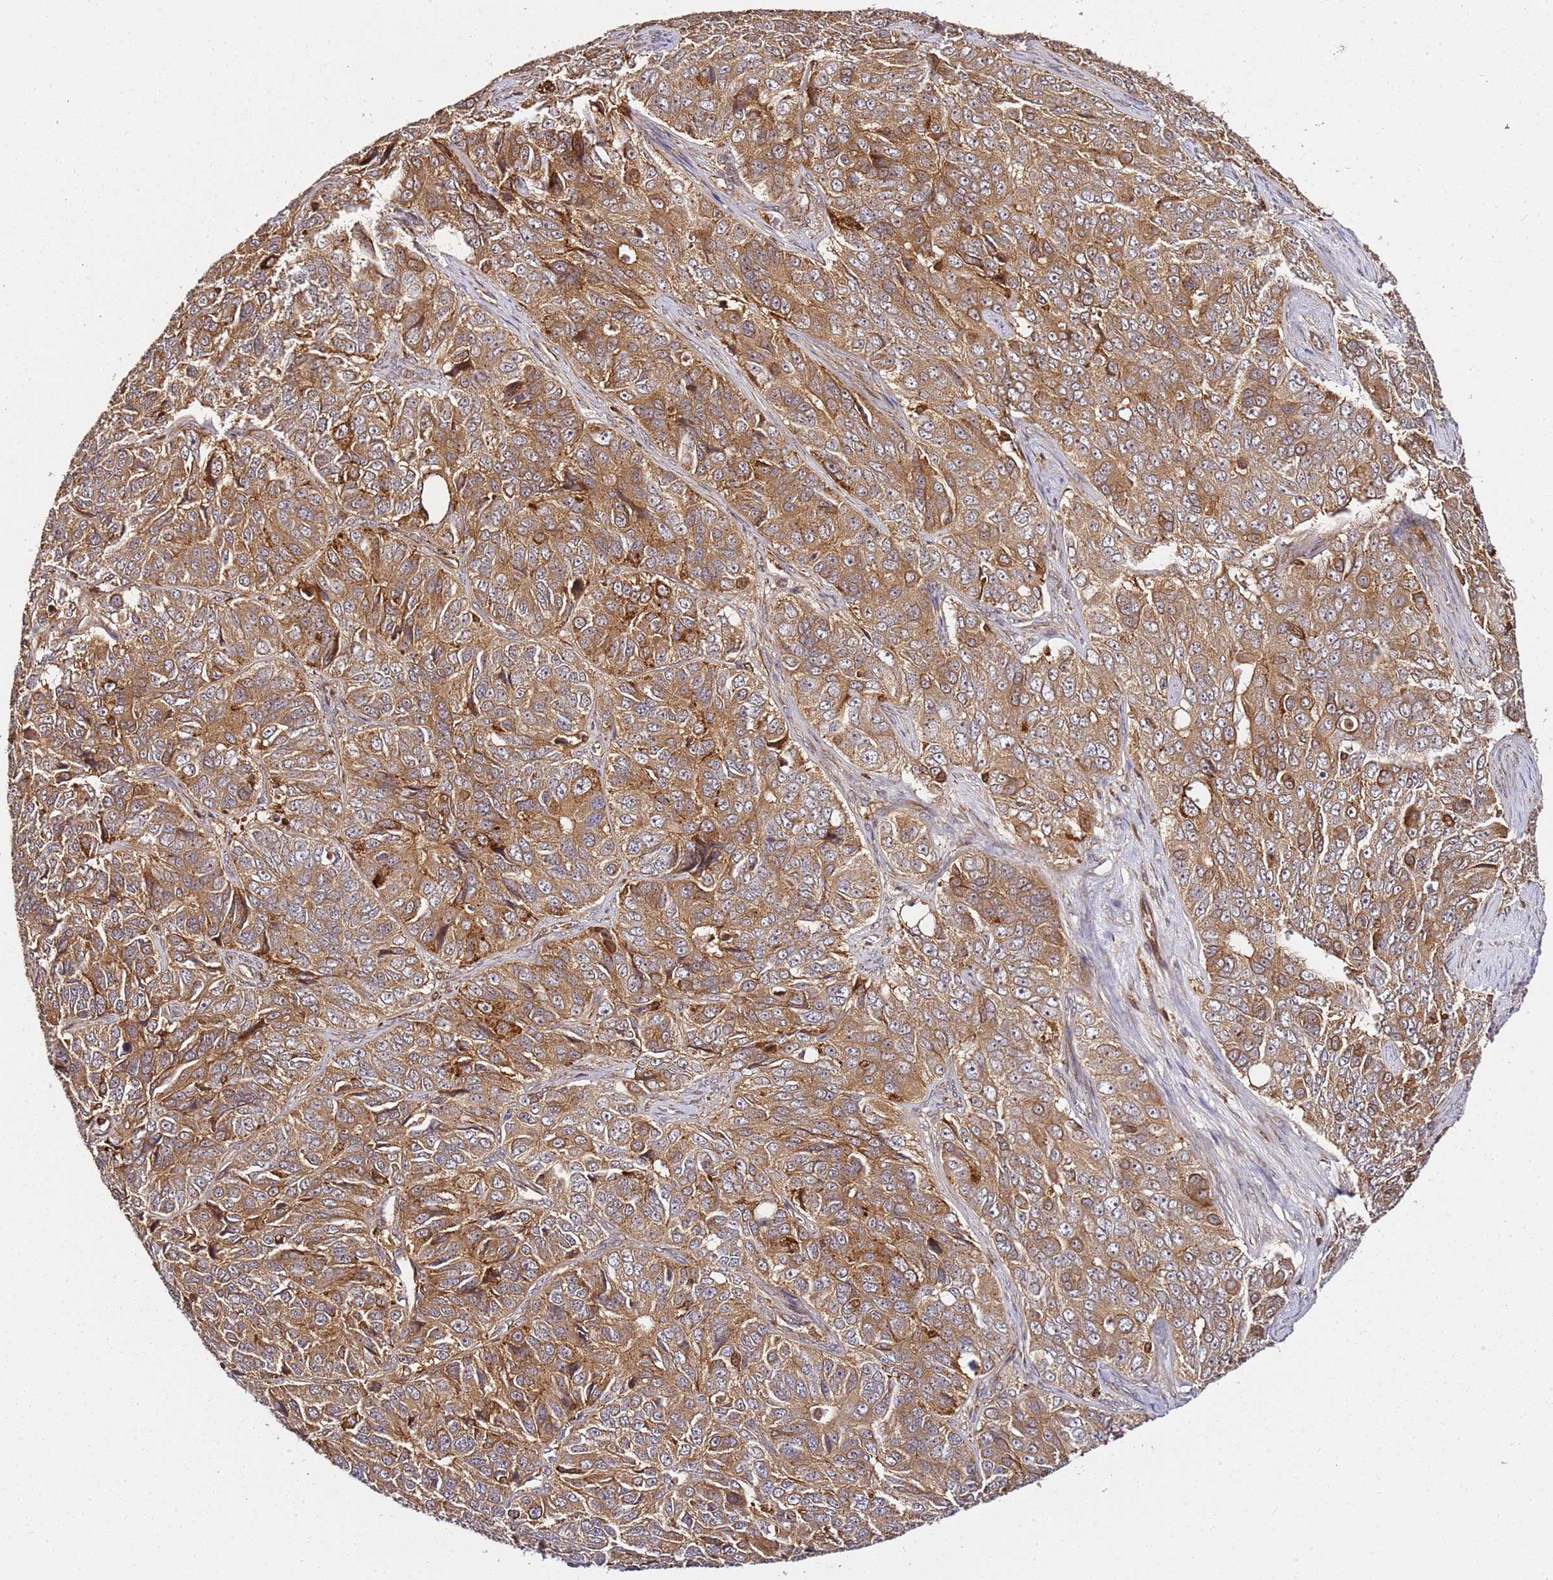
{"staining": {"intensity": "moderate", "quantity": ">75%", "location": "cytoplasmic/membranous"}, "tissue": "ovarian cancer", "cell_type": "Tumor cells", "image_type": "cancer", "snomed": [{"axis": "morphology", "description": "Carcinoma, endometroid"}, {"axis": "topography", "description": "Ovary"}], "caption": "Ovarian cancer stained with a protein marker displays moderate staining in tumor cells.", "gene": "PRMT7", "patient": {"sex": "female", "age": 51}}